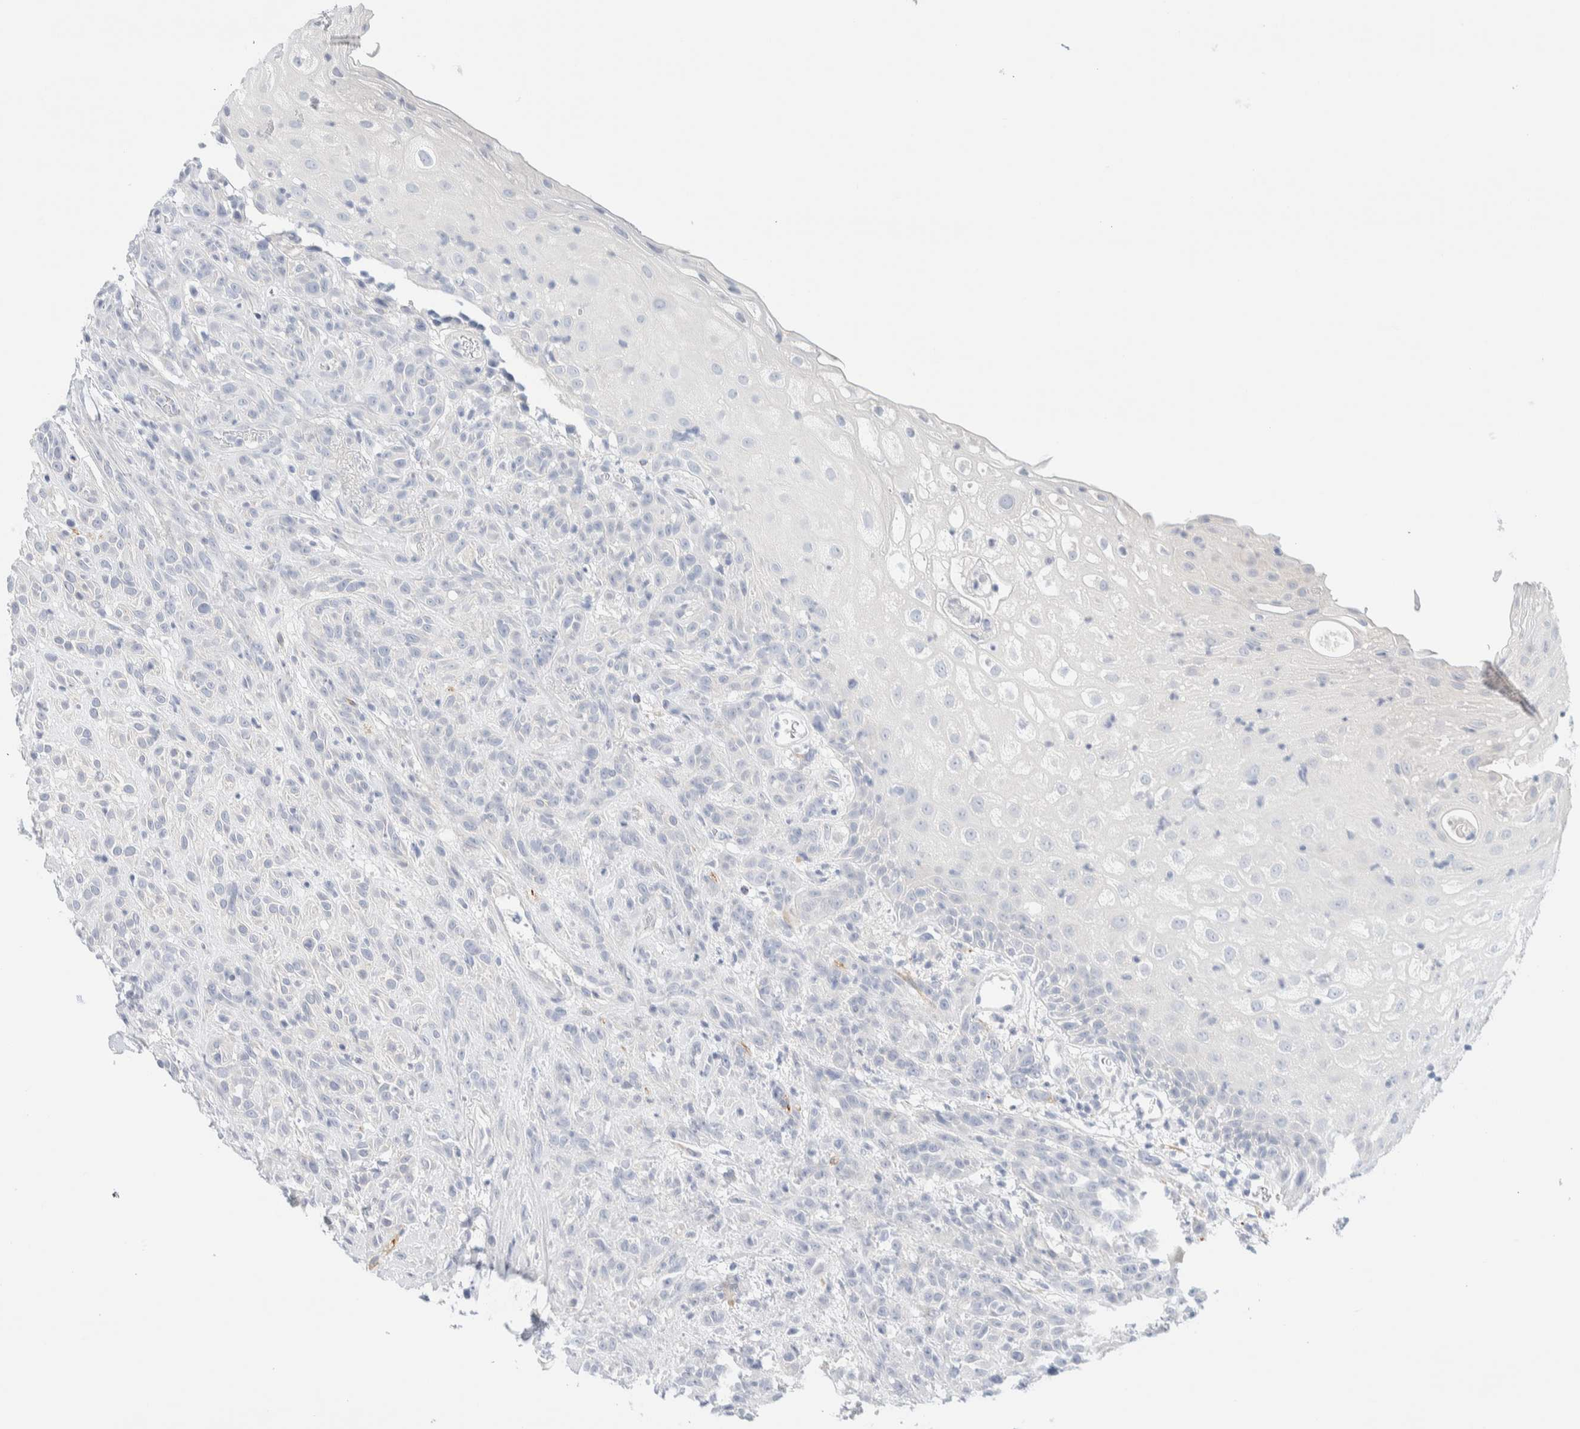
{"staining": {"intensity": "negative", "quantity": "none", "location": "none"}, "tissue": "head and neck cancer", "cell_type": "Tumor cells", "image_type": "cancer", "snomed": [{"axis": "morphology", "description": "Normal tissue, NOS"}, {"axis": "morphology", "description": "Squamous cell carcinoma, NOS"}, {"axis": "topography", "description": "Cartilage tissue"}, {"axis": "topography", "description": "Head-Neck"}], "caption": "A high-resolution photomicrograph shows IHC staining of head and neck cancer (squamous cell carcinoma), which reveals no significant positivity in tumor cells.", "gene": "ATCAY", "patient": {"sex": "male", "age": 62}}